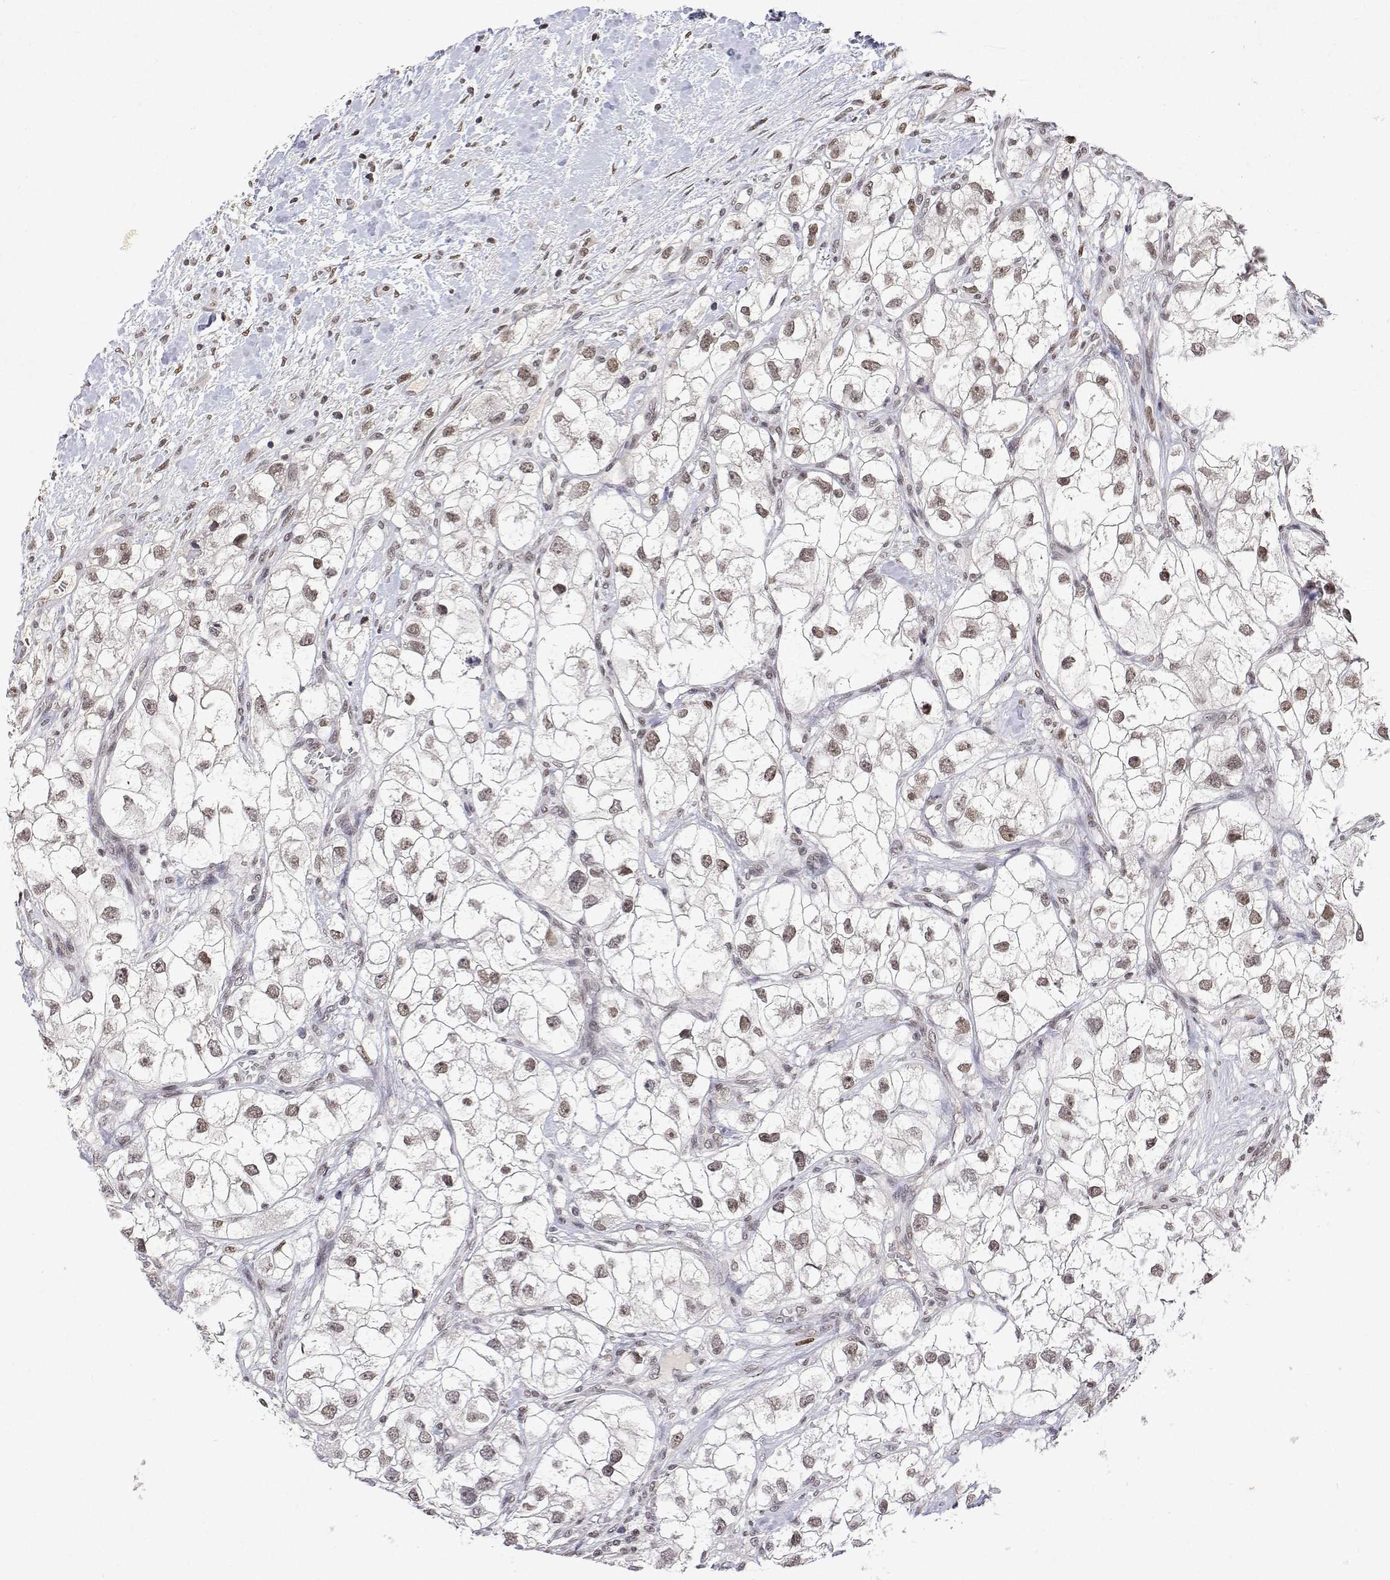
{"staining": {"intensity": "weak", "quantity": ">75%", "location": "nuclear"}, "tissue": "renal cancer", "cell_type": "Tumor cells", "image_type": "cancer", "snomed": [{"axis": "morphology", "description": "Adenocarcinoma, NOS"}, {"axis": "topography", "description": "Kidney"}], "caption": "Human adenocarcinoma (renal) stained for a protein (brown) shows weak nuclear positive positivity in approximately >75% of tumor cells.", "gene": "XPC", "patient": {"sex": "male", "age": 59}}